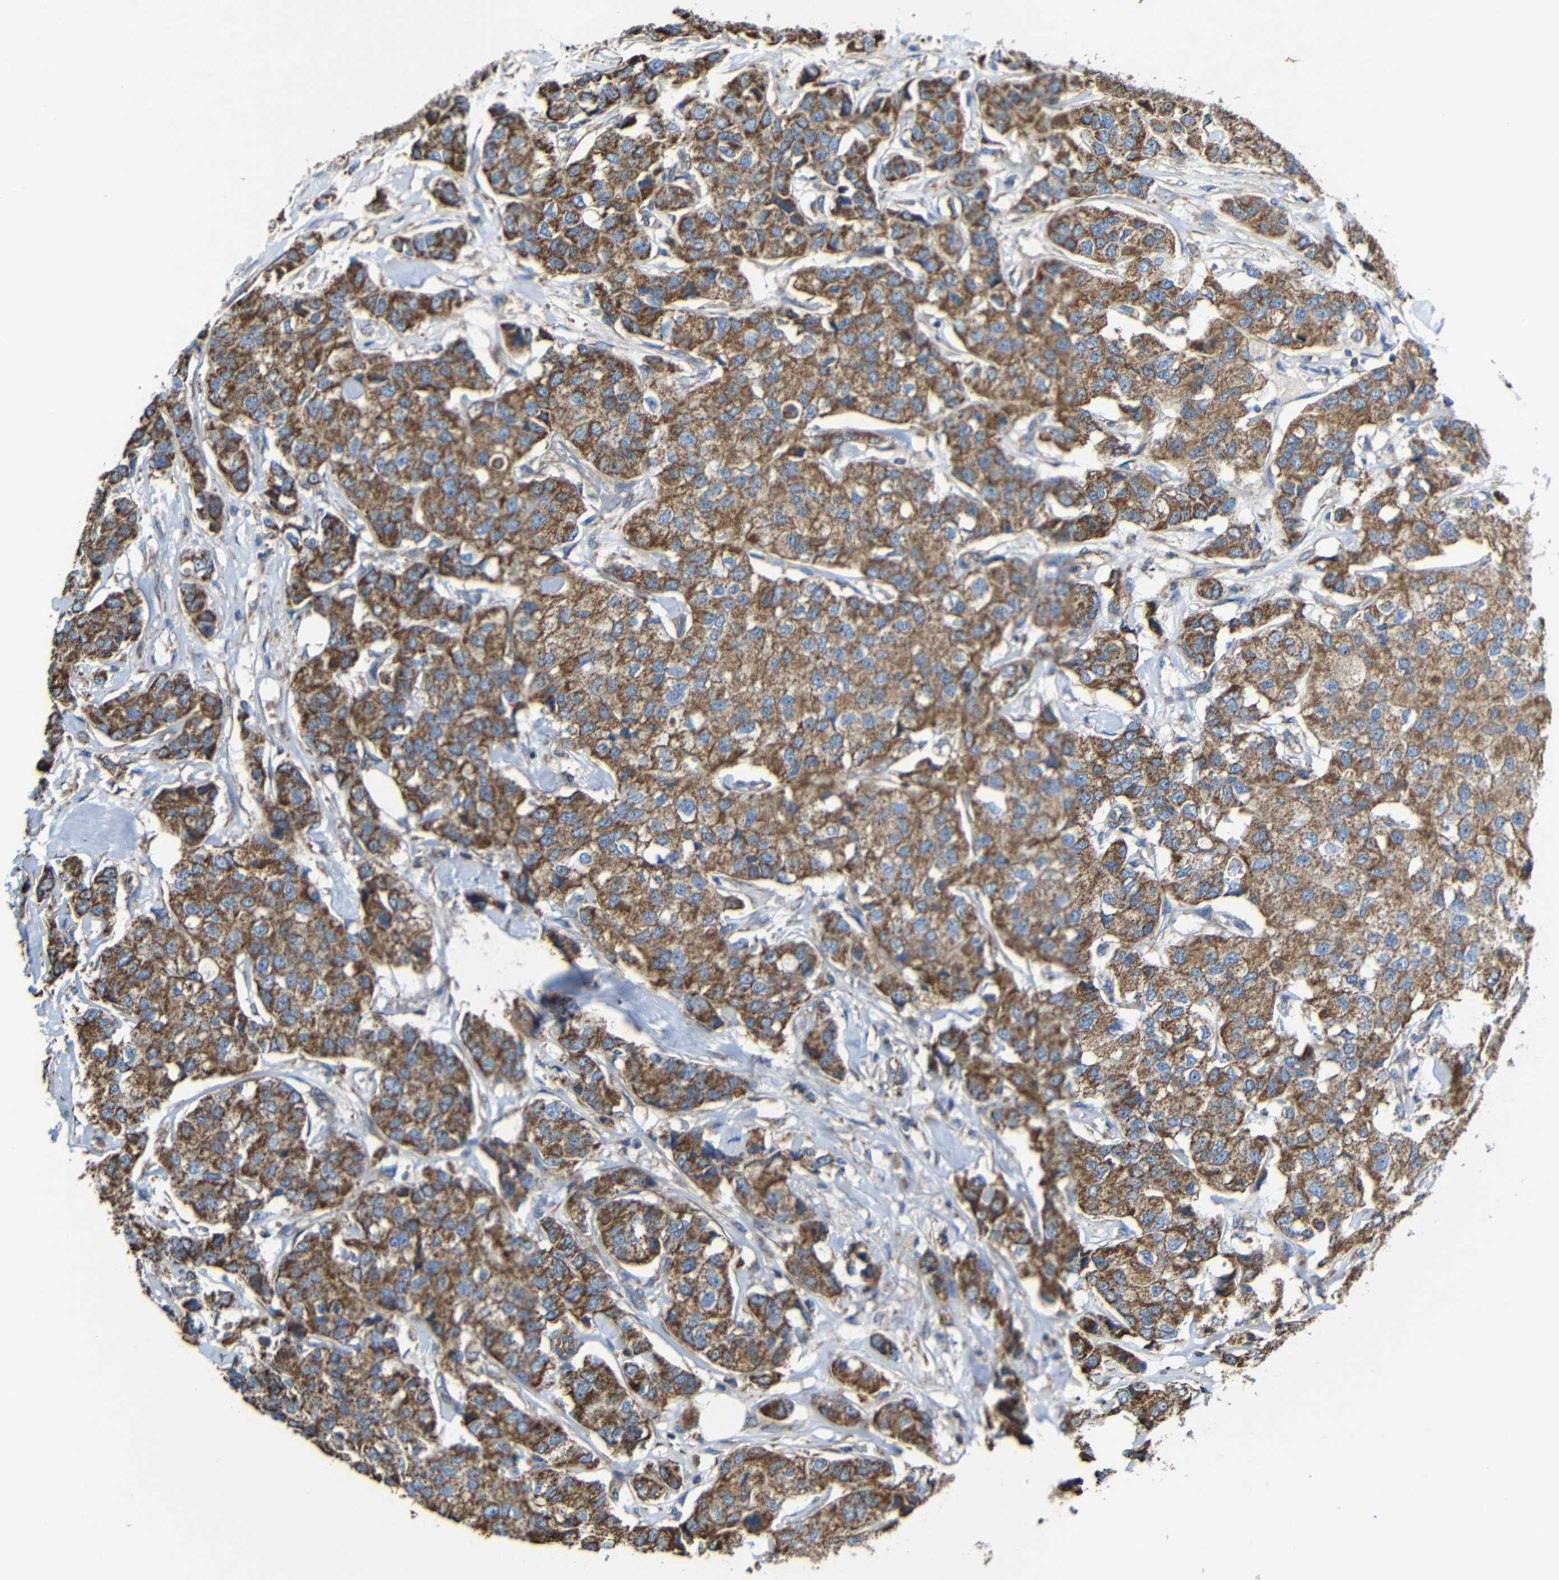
{"staining": {"intensity": "strong", "quantity": ">75%", "location": "cytoplasmic/membranous"}, "tissue": "breast cancer", "cell_type": "Tumor cells", "image_type": "cancer", "snomed": [{"axis": "morphology", "description": "Duct carcinoma"}, {"axis": "topography", "description": "Breast"}], "caption": "Protein staining displays strong cytoplasmic/membranous expression in approximately >75% of tumor cells in breast cancer.", "gene": "INTS6L", "patient": {"sex": "female", "age": 80}}